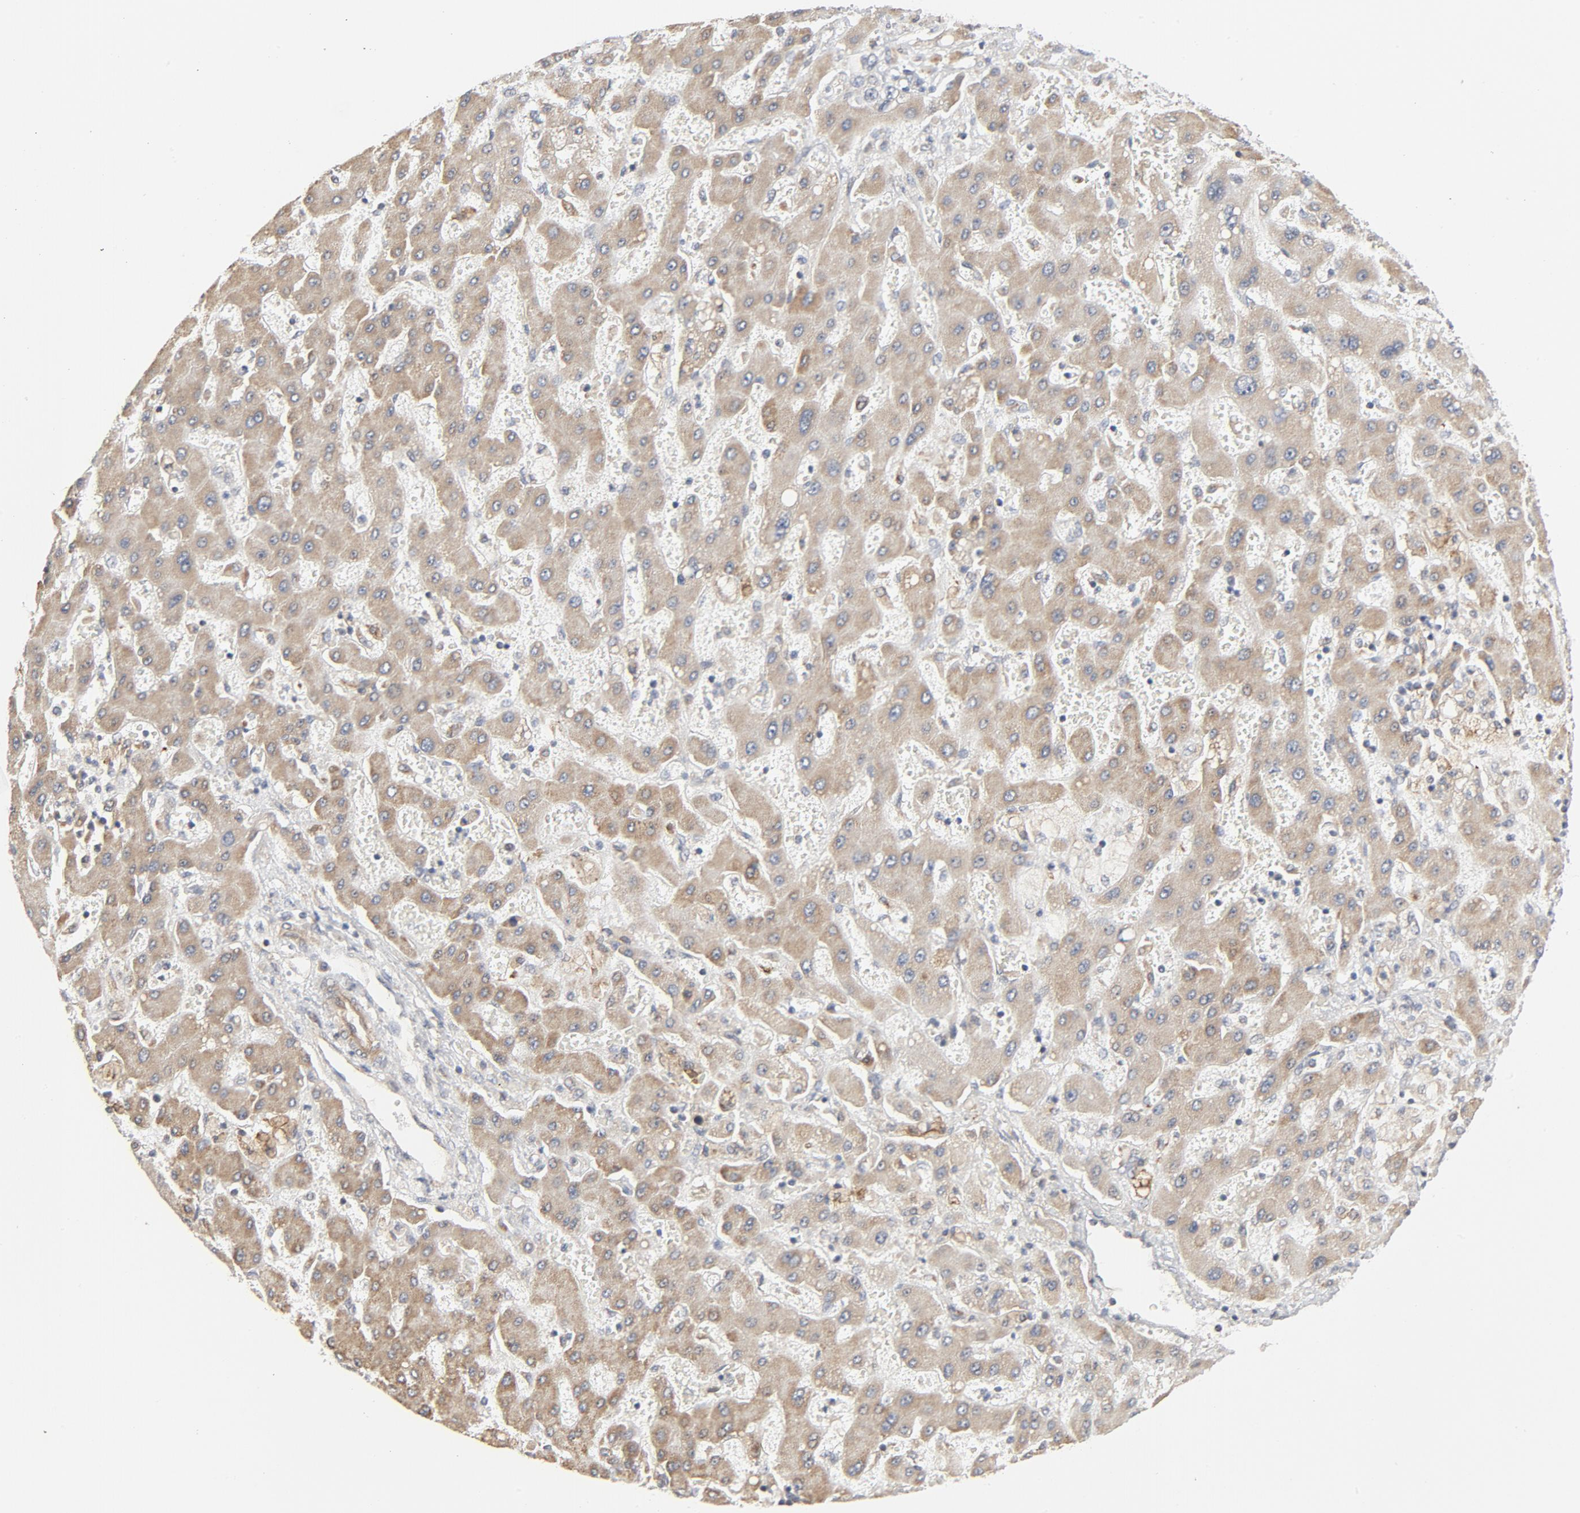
{"staining": {"intensity": "moderate", "quantity": ">75%", "location": "cytoplasmic/membranous"}, "tissue": "liver cancer", "cell_type": "Tumor cells", "image_type": "cancer", "snomed": [{"axis": "morphology", "description": "Cholangiocarcinoma"}, {"axis": "topography", "description": "Liver"}], "caption": "This photomicrograph exhibits immunohistochemistry (IHC) staining of cholangiocarcinoma (liver), with medium moderate cytoplasmic/membranous expression in about >75% of tumor cells.", "gene": "TRIOBP", "patient": {"sex": "male", "age": 50}}